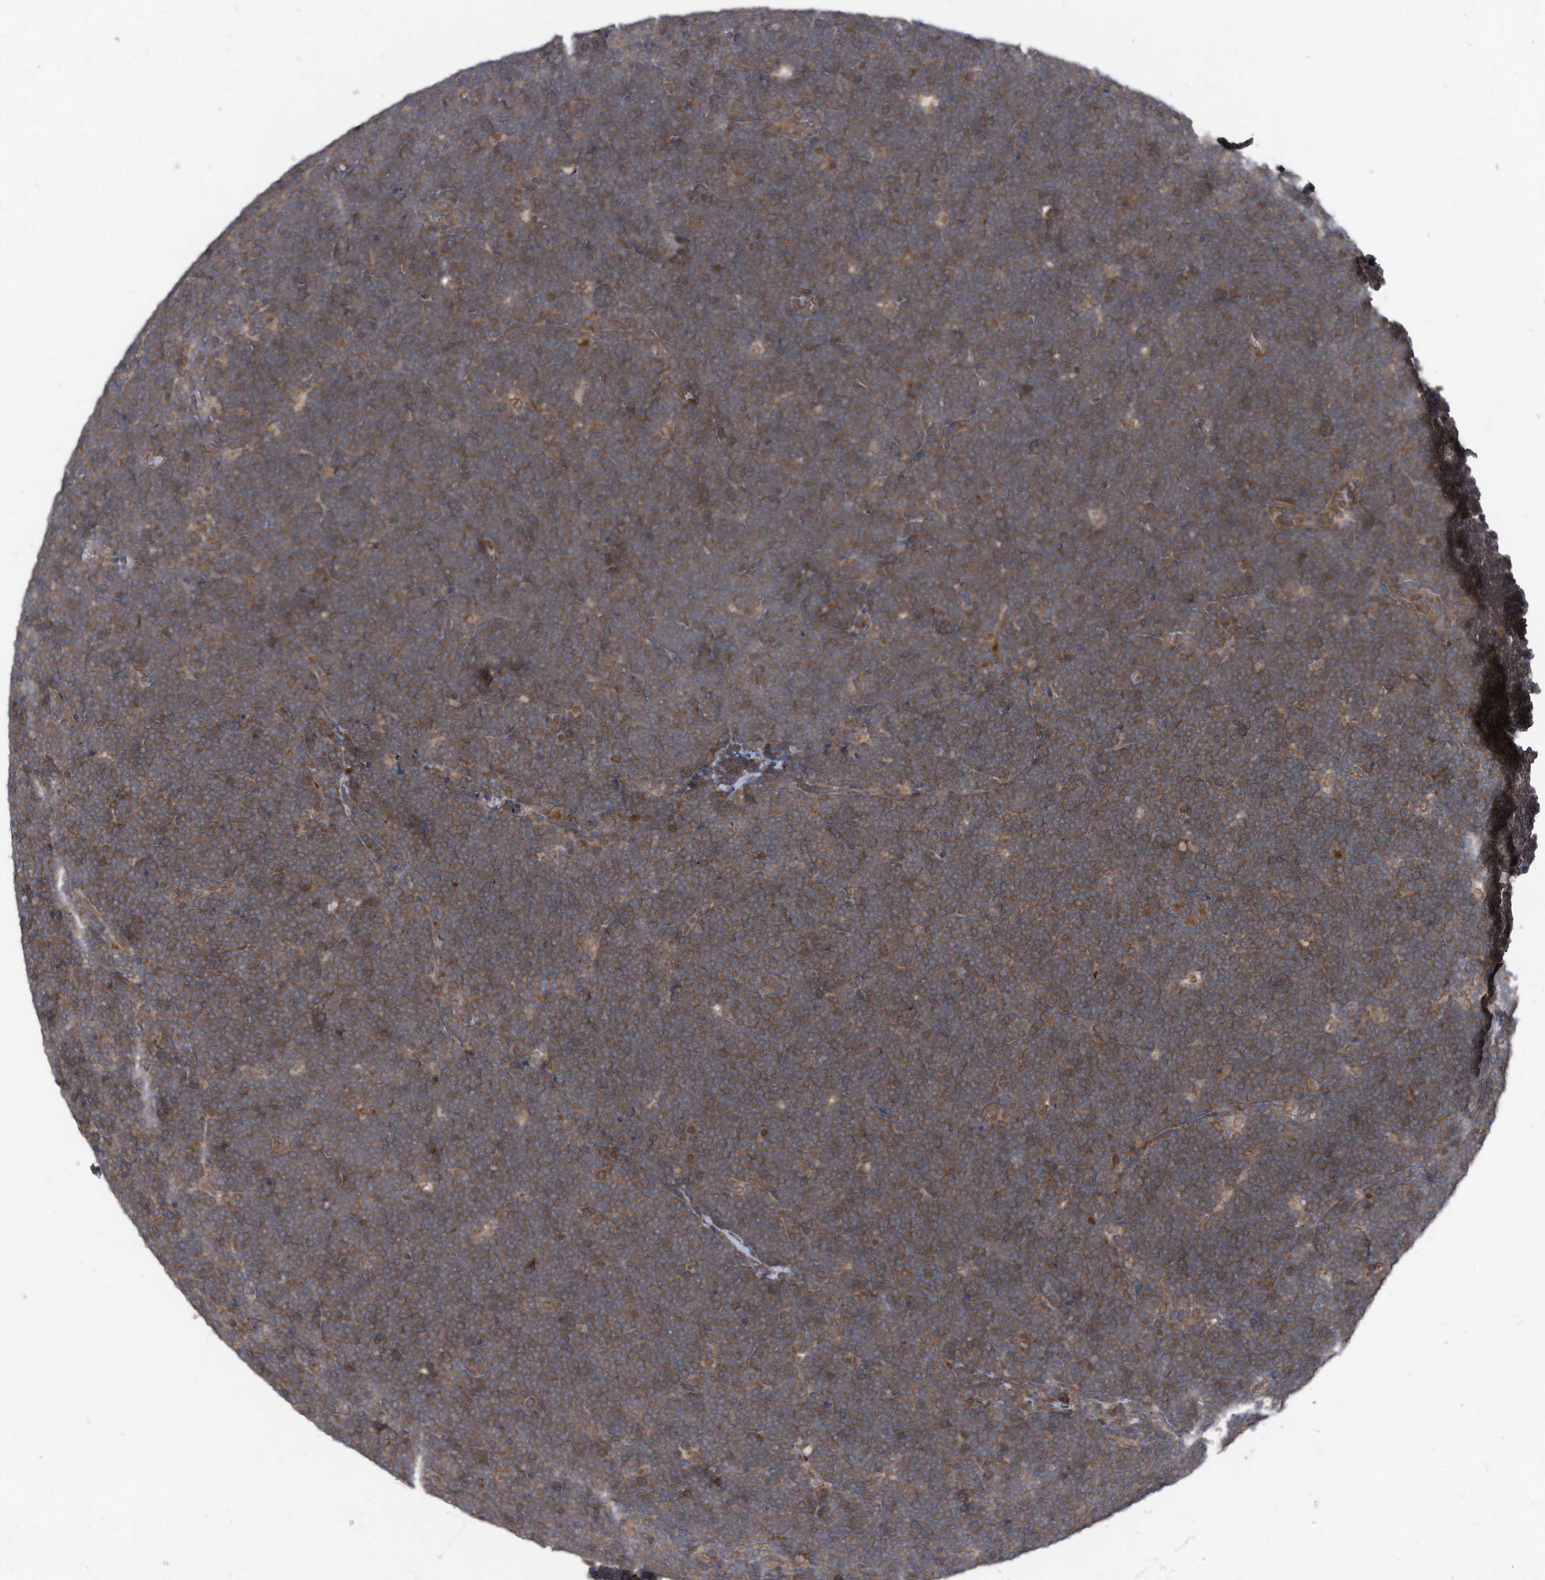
{"staining": {"intensity": "strong", "quantity": ">75%", "location": "cytoplasmic/membranous"}, "tissue": "lymphoma", "cell_type": "Tumor cells", "image_type": "cancer", "snomed": [{"axis": "morphology", "description": "Malignant lymphoma, non-Hodgkin's type, High grade"}, {"axis": "topography", "description": "Lymph node"}], "caption": "An immunohistochemistry (IHC) micrograph of tumor tissue is shown. Protein staining in brown labels strong cytoplasmic/membranous positivity in lymphoma within tumor cells.", "gene": "KPNB1", "patient": {"sex": "male", "age": 13}}